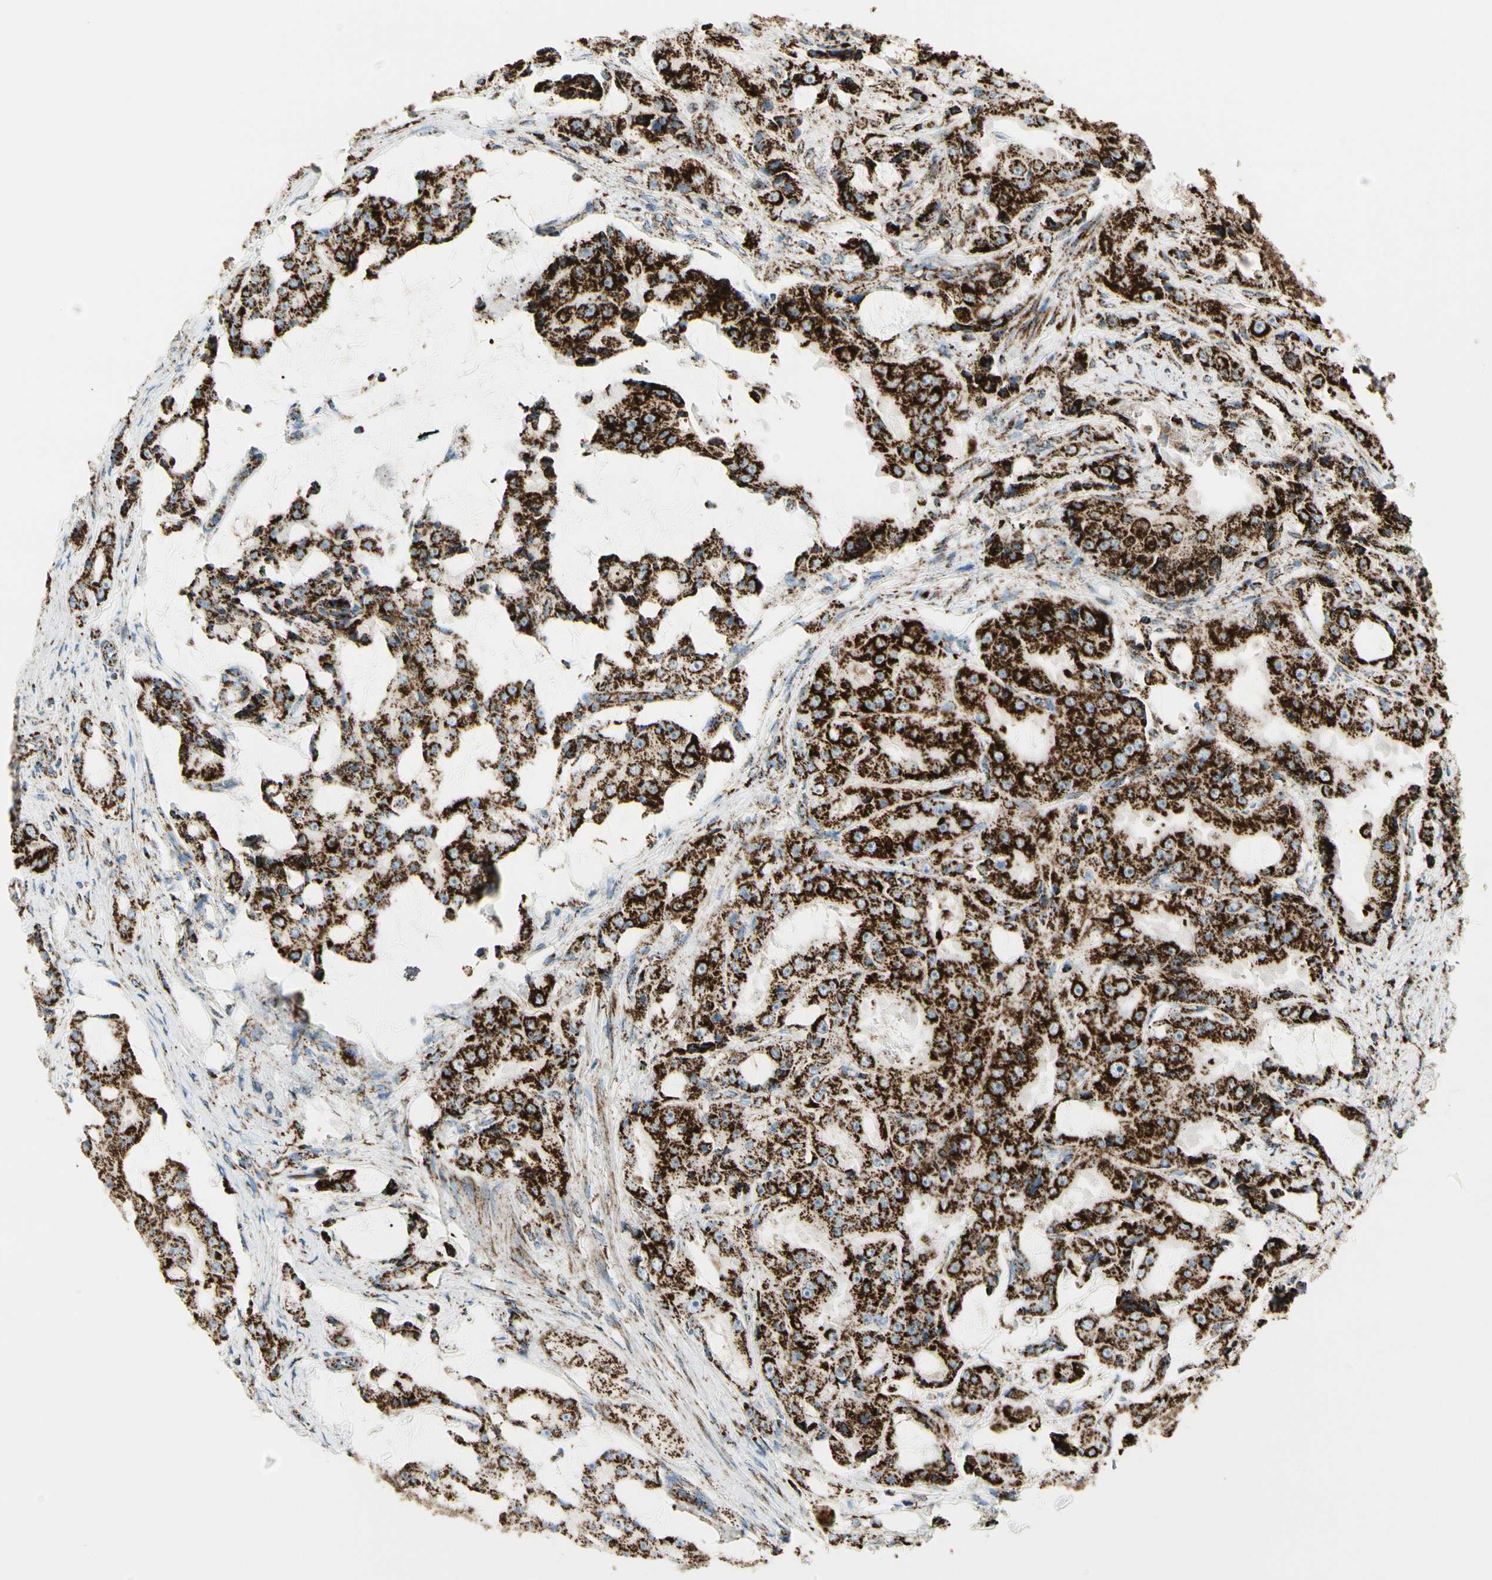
{"staining": {"intensity": "strong", "quantity": ">75%", "location": "cytoplasmic/membranous"}, "tissue": "prostate cancer", "cell_type": "Tumor cells", "image_type": "cancer", "snomed": [{"axis": "morphology", "description": "Adenocarcinoma, High grade"}, {"axis": "topography", "description": "Prostate"}], "caption": "Protein staining demonstrates strong cytoplasmic/membranous staining in about >75% of tumor cells in adenocarcinoma (high-grade) (prostate).", "gene": "ME2", "patient": {"sex": "male", "age": 73}}